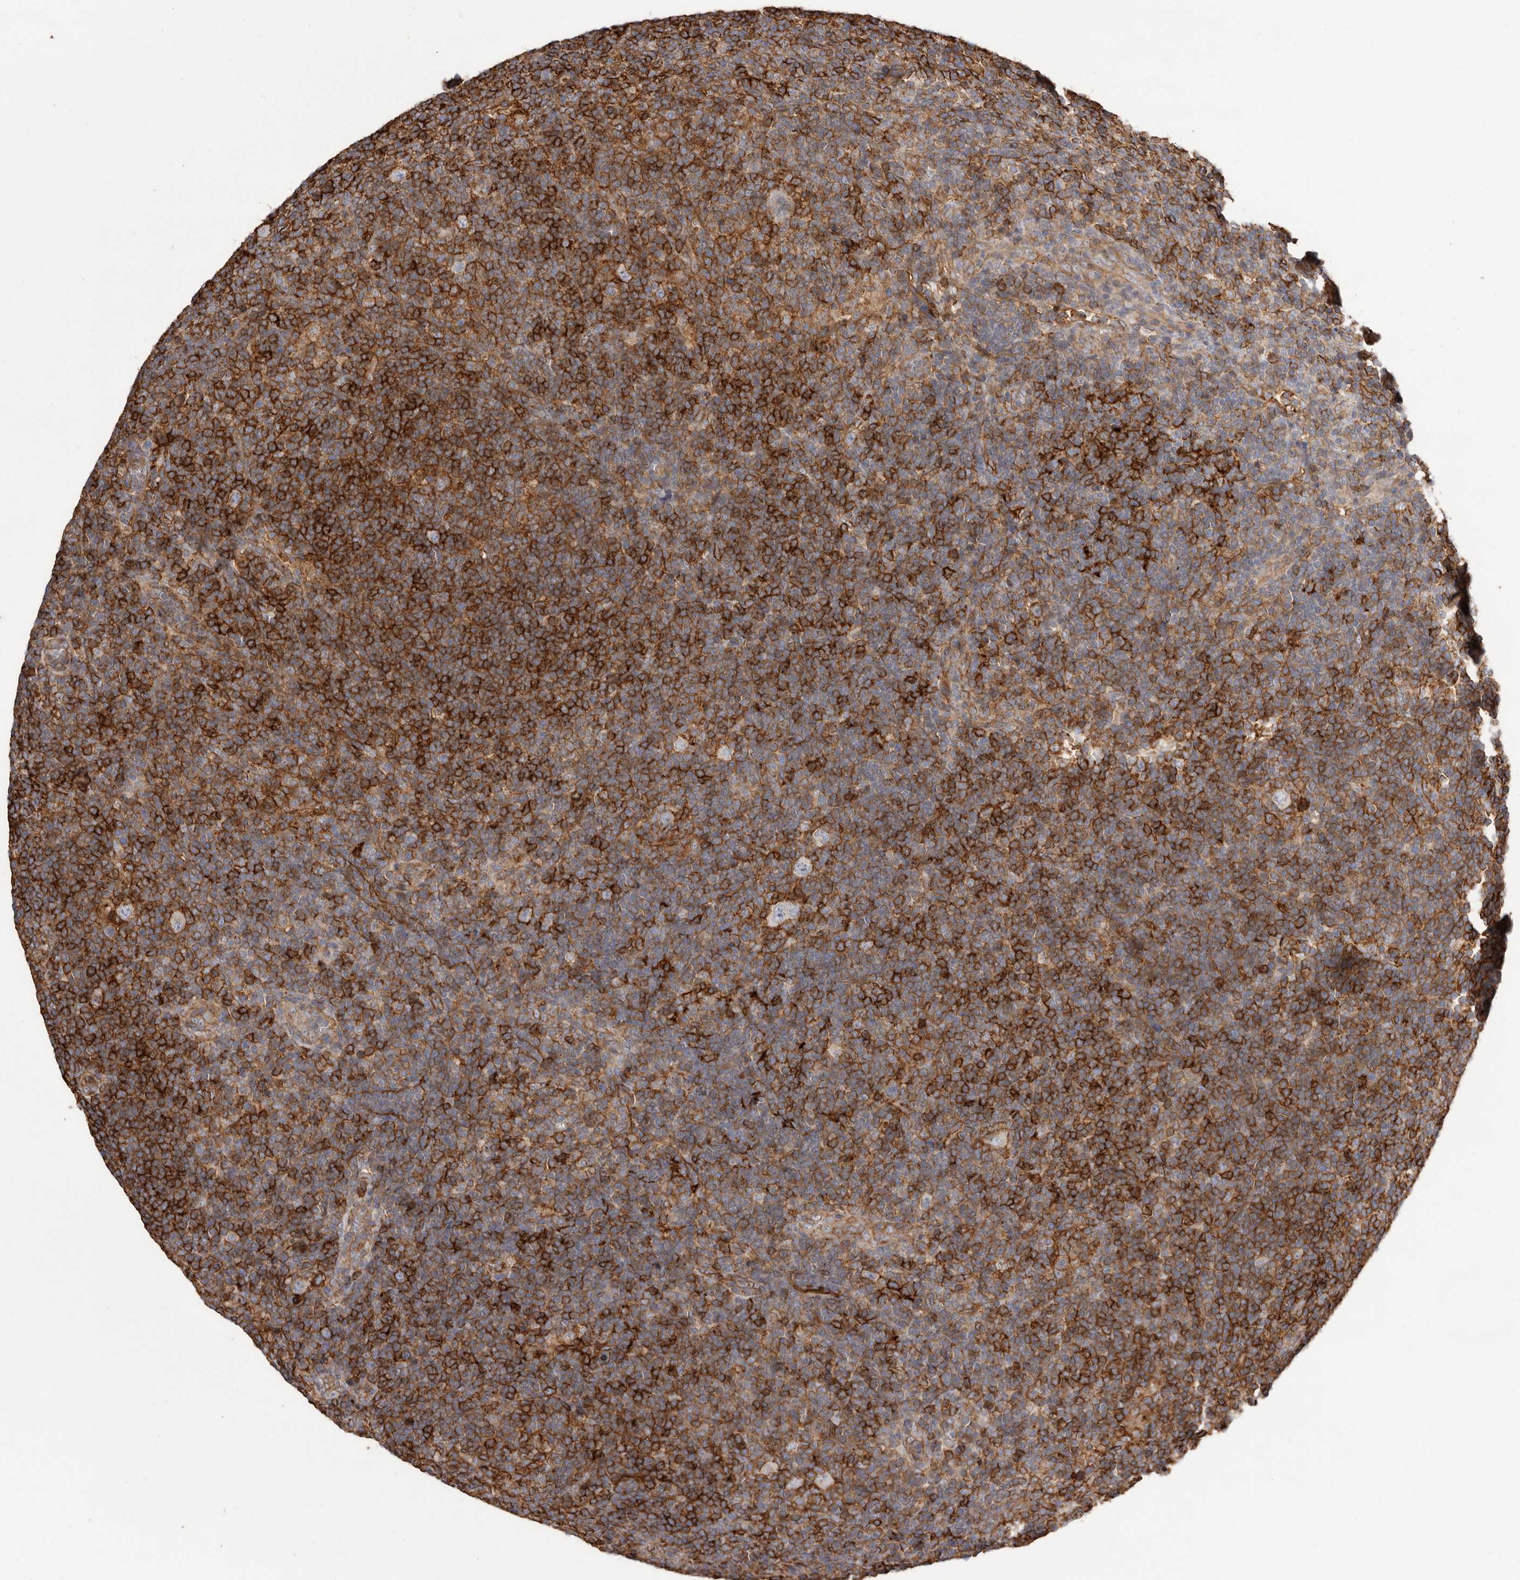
{"staining": {"intensity": "negative", "quantity": "none", "location": "none"}, "tissue": "lymphoma", "cell_type": "Tumor cells", "image_type": "cancer", "snomed": [{"axis": "morphology", "description": "Hodgkin's disease, NOS"}, {"axis": "topography", "description": "Lymph node"}], "caption": "This is an immunohistochemistry photomicrograph of Hodgkin's disease. There is no positivity in tumor cells.", "gene": "MMACHC", "patient": {"sex": "female", "age": 57}}